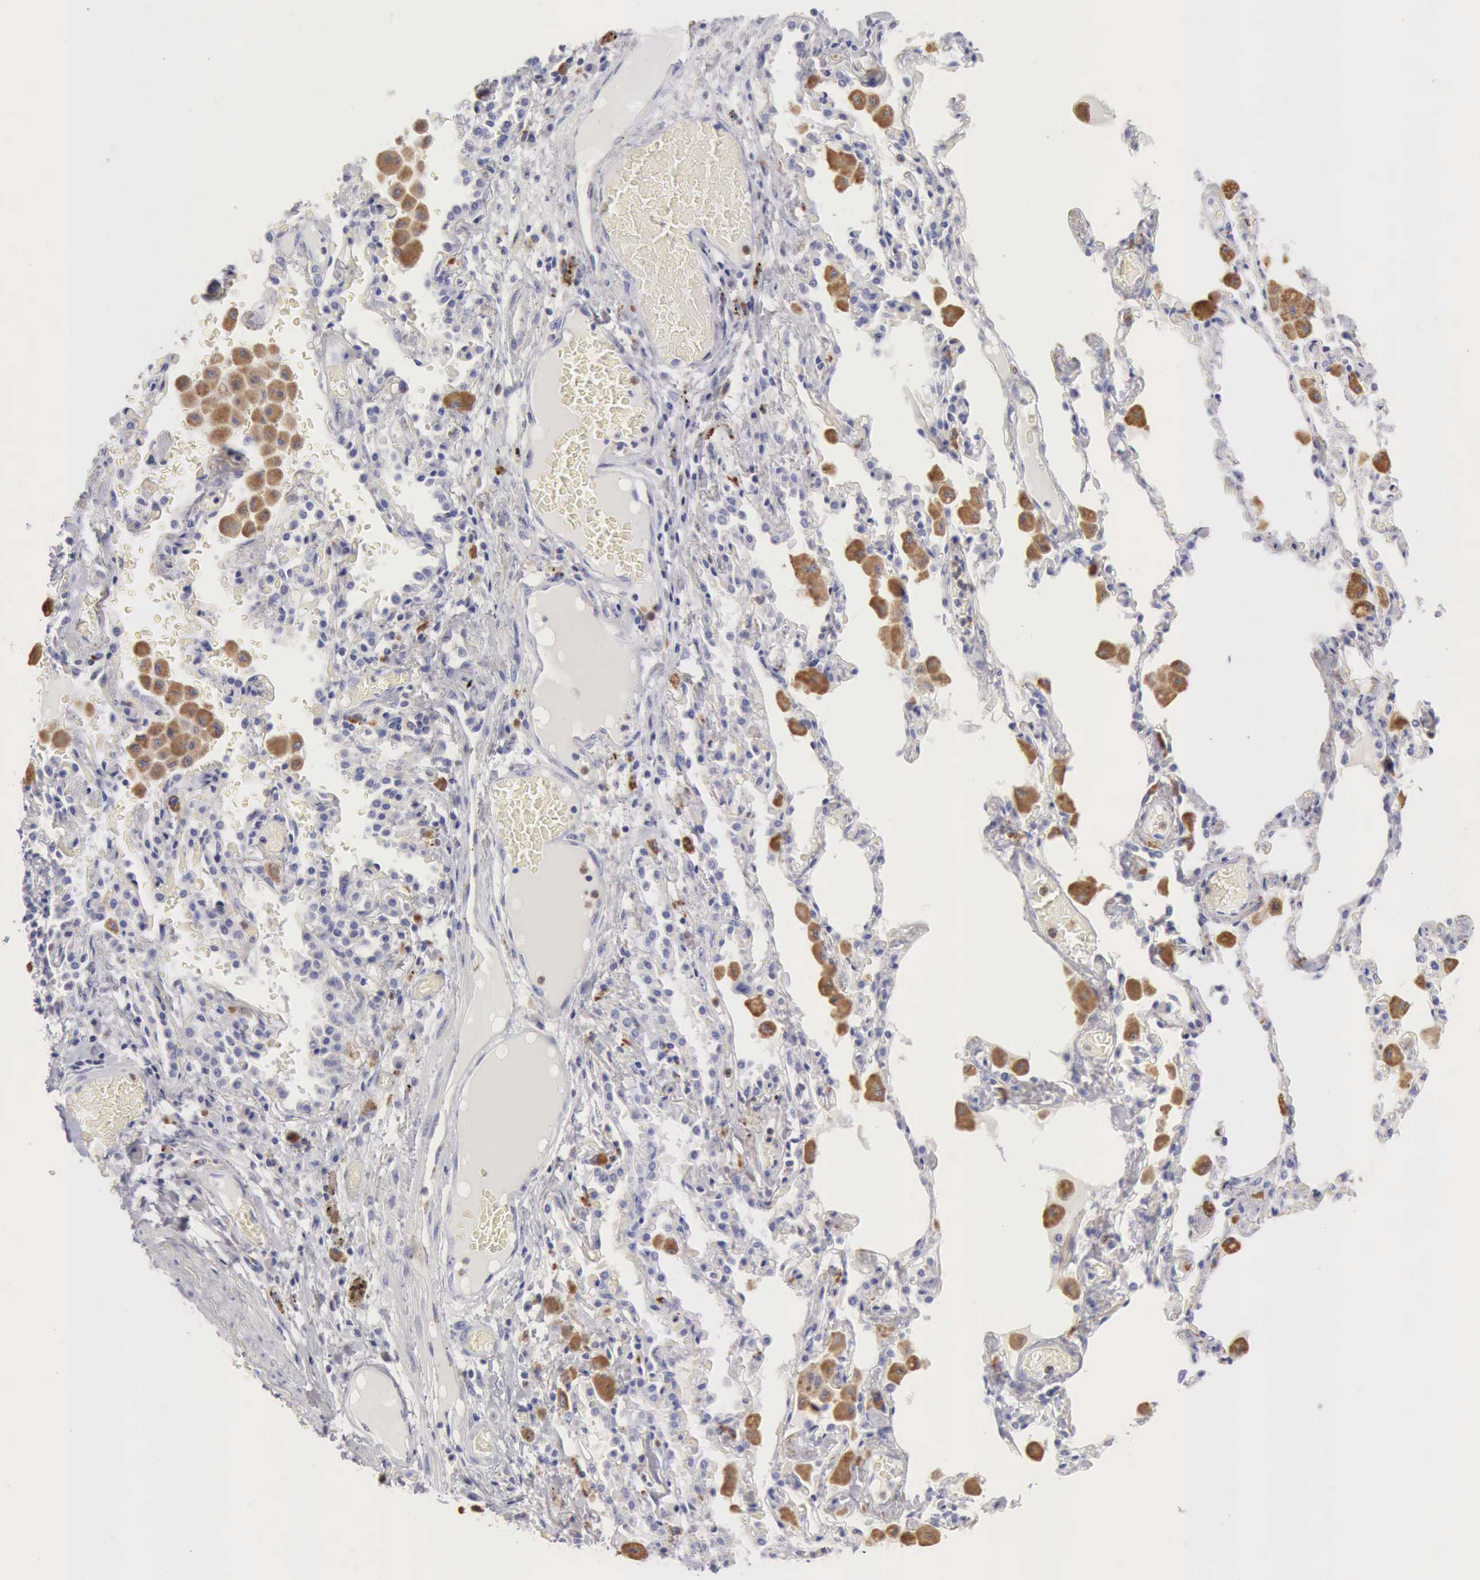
{"staining": {"intensity": "moderate", "quantity": ">75%", "location": "cytoplasmic/membranous"}, "tissue": "bronchus", "cell_type": "Respiratory epithelial cells", "image_type": "normal", "snomed": [{"axis": "morphology", "description": "Normal tissue, NOS"}, {"axis": "morphology", "description": "Squamous cell carcinoma, NOS"}, {"axis": "topography", "description": "Bronchus"}, {"axis": "topography", "description": "Lung"}], "caption": "Immunohistochemical staining of benign bronchus shows medium levels of moderate cytoplasmic/membranous expression in about >75% of respiratory epithelial cells. The protein is stained brown, and the nuclei are stained in blue (DAB IHC with brightfield microscopy, high magnification).", "gene": "CTSS", "patient": {"sex": "female", "age": 47}}